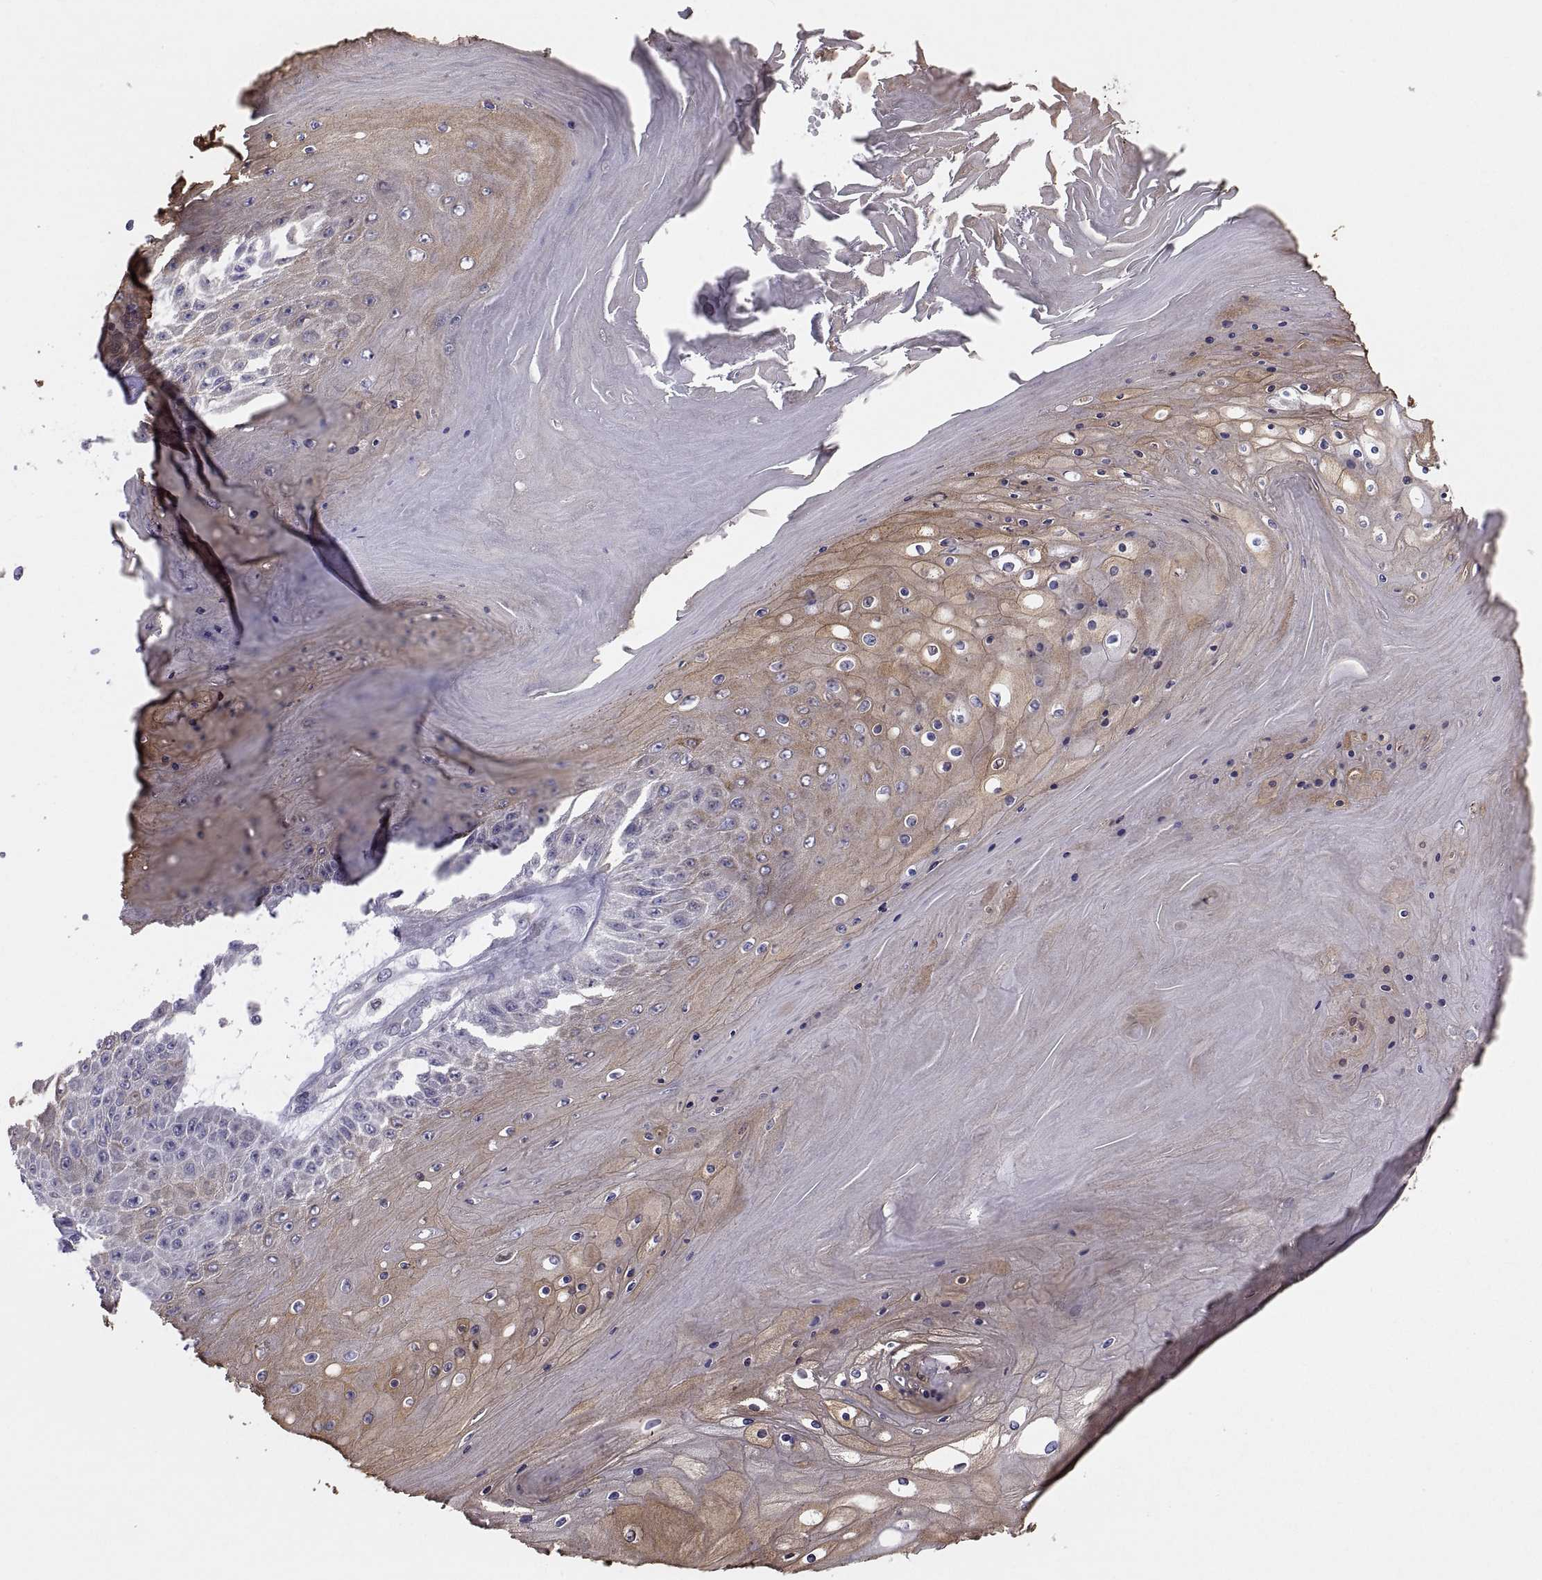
{"staining": {"intensity": "moderate", "quantity": "25%-75%", "location": "cytoplasmic/membranous"}, "tissue": "skin cancer", "cell_type": "Tumor cells", "image_type": "cancer", "snomed": [{"axis": "morphology", "description": "Squamous cell carcinoma, NOS"}, {"axis": "topography", "description": "Skin"}], "caption": "The micrograph demonstrates staining of skin squamous cell carcinoma, revealing moderate cytoplasmic/membranous protein positivity (brown color) within tumor cells.", "gene": "ERO1A", "patient": {"sex": "male", "age": 62}}